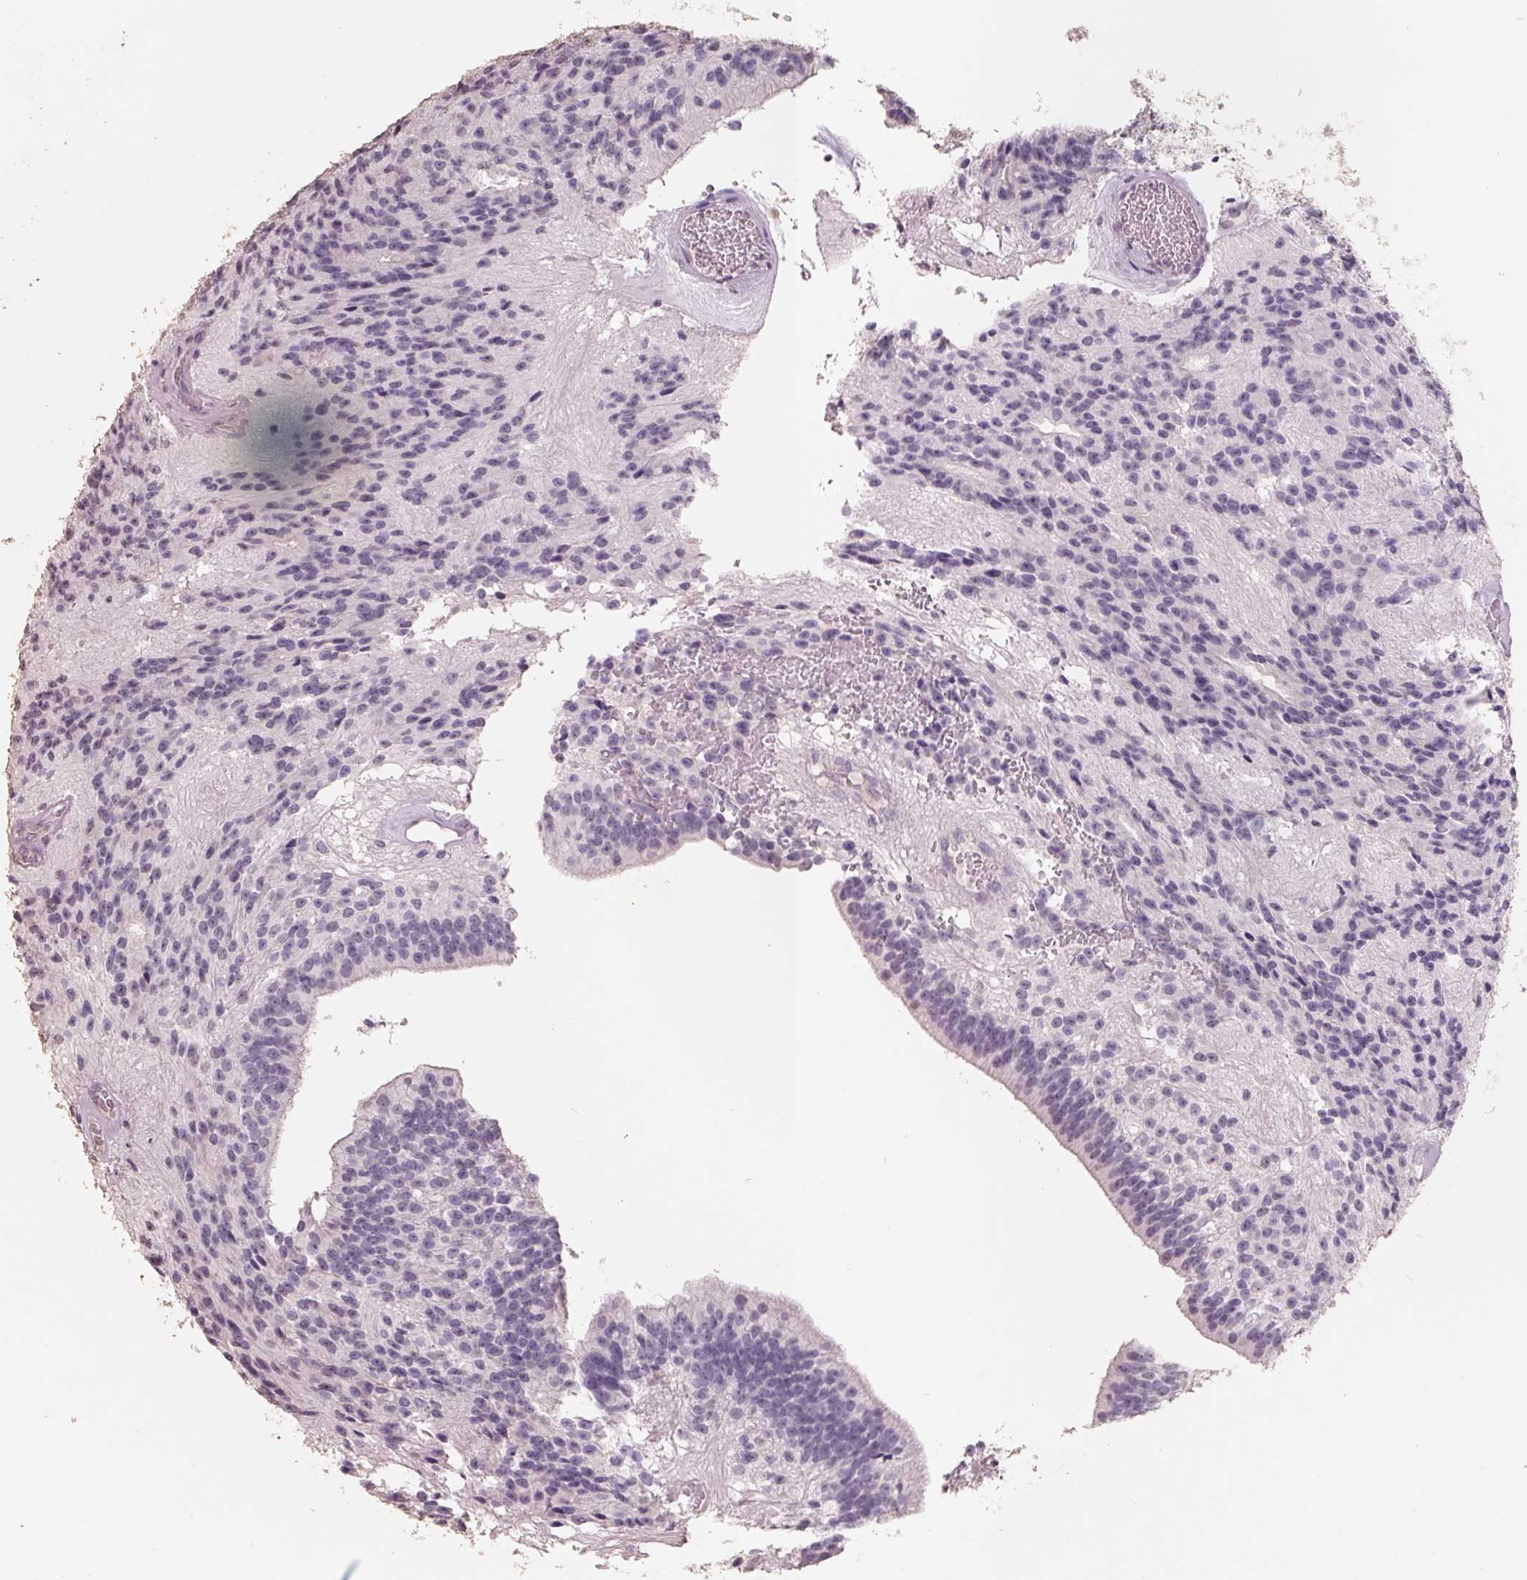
{"staining": {"intensity": "negative", "quantity": "none", "location": "none"}, "tissue": "glioma", "cell_type": "Tumor cells", "image_type": "cancer", "snomed": [{"axis": "morphology", "description": "Glioma, malignant, Low grade"}, {"axis": "topography", "description": "Brain"}], "caption": "DAB (3,3'-diaminobenzidine) immunohistochemical staining of human malignant glioma (low-grade) shows no significant staining in tumor cells.", "gene": "FTCD", "patient": {"sex": "male", "age": 31}}